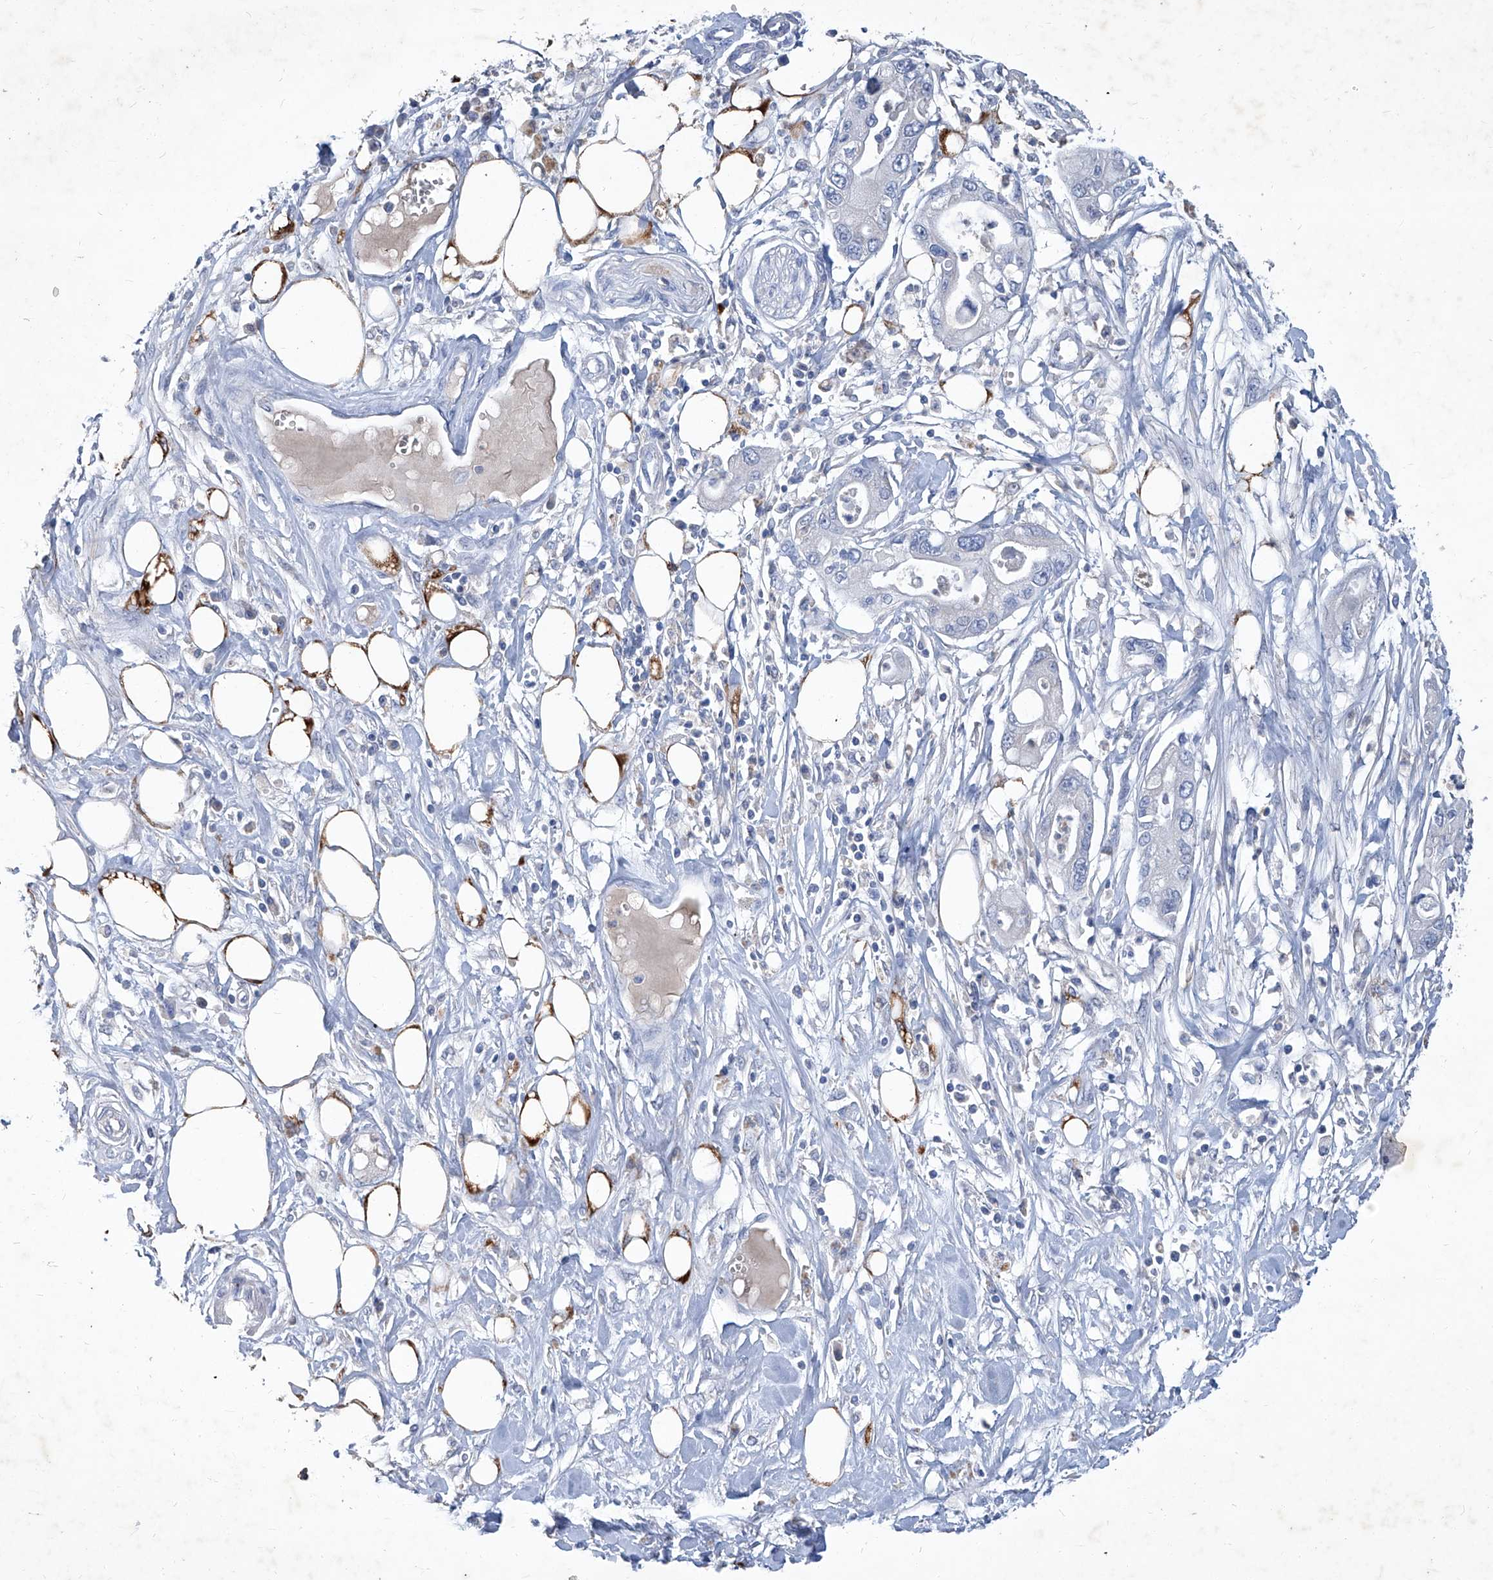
{"staining": {"intensity": "negative", "quantity": "none", "location": "none"}, "tissue": "pancreatic cancer", "cell_type": "Tumor cells", "image_type": "cancer", "snomed": [{"axis": "morphology", "description": "Adenocarcinoma, NOS"}, {"axis": "topography", "description": "Pancreas"}], "caption": "Immunohistochemistry of human pancreatic cancer displays no expression in tumor cells.", "gene": "MTARC1", "patient": {"sex": "male", "age": 68}}